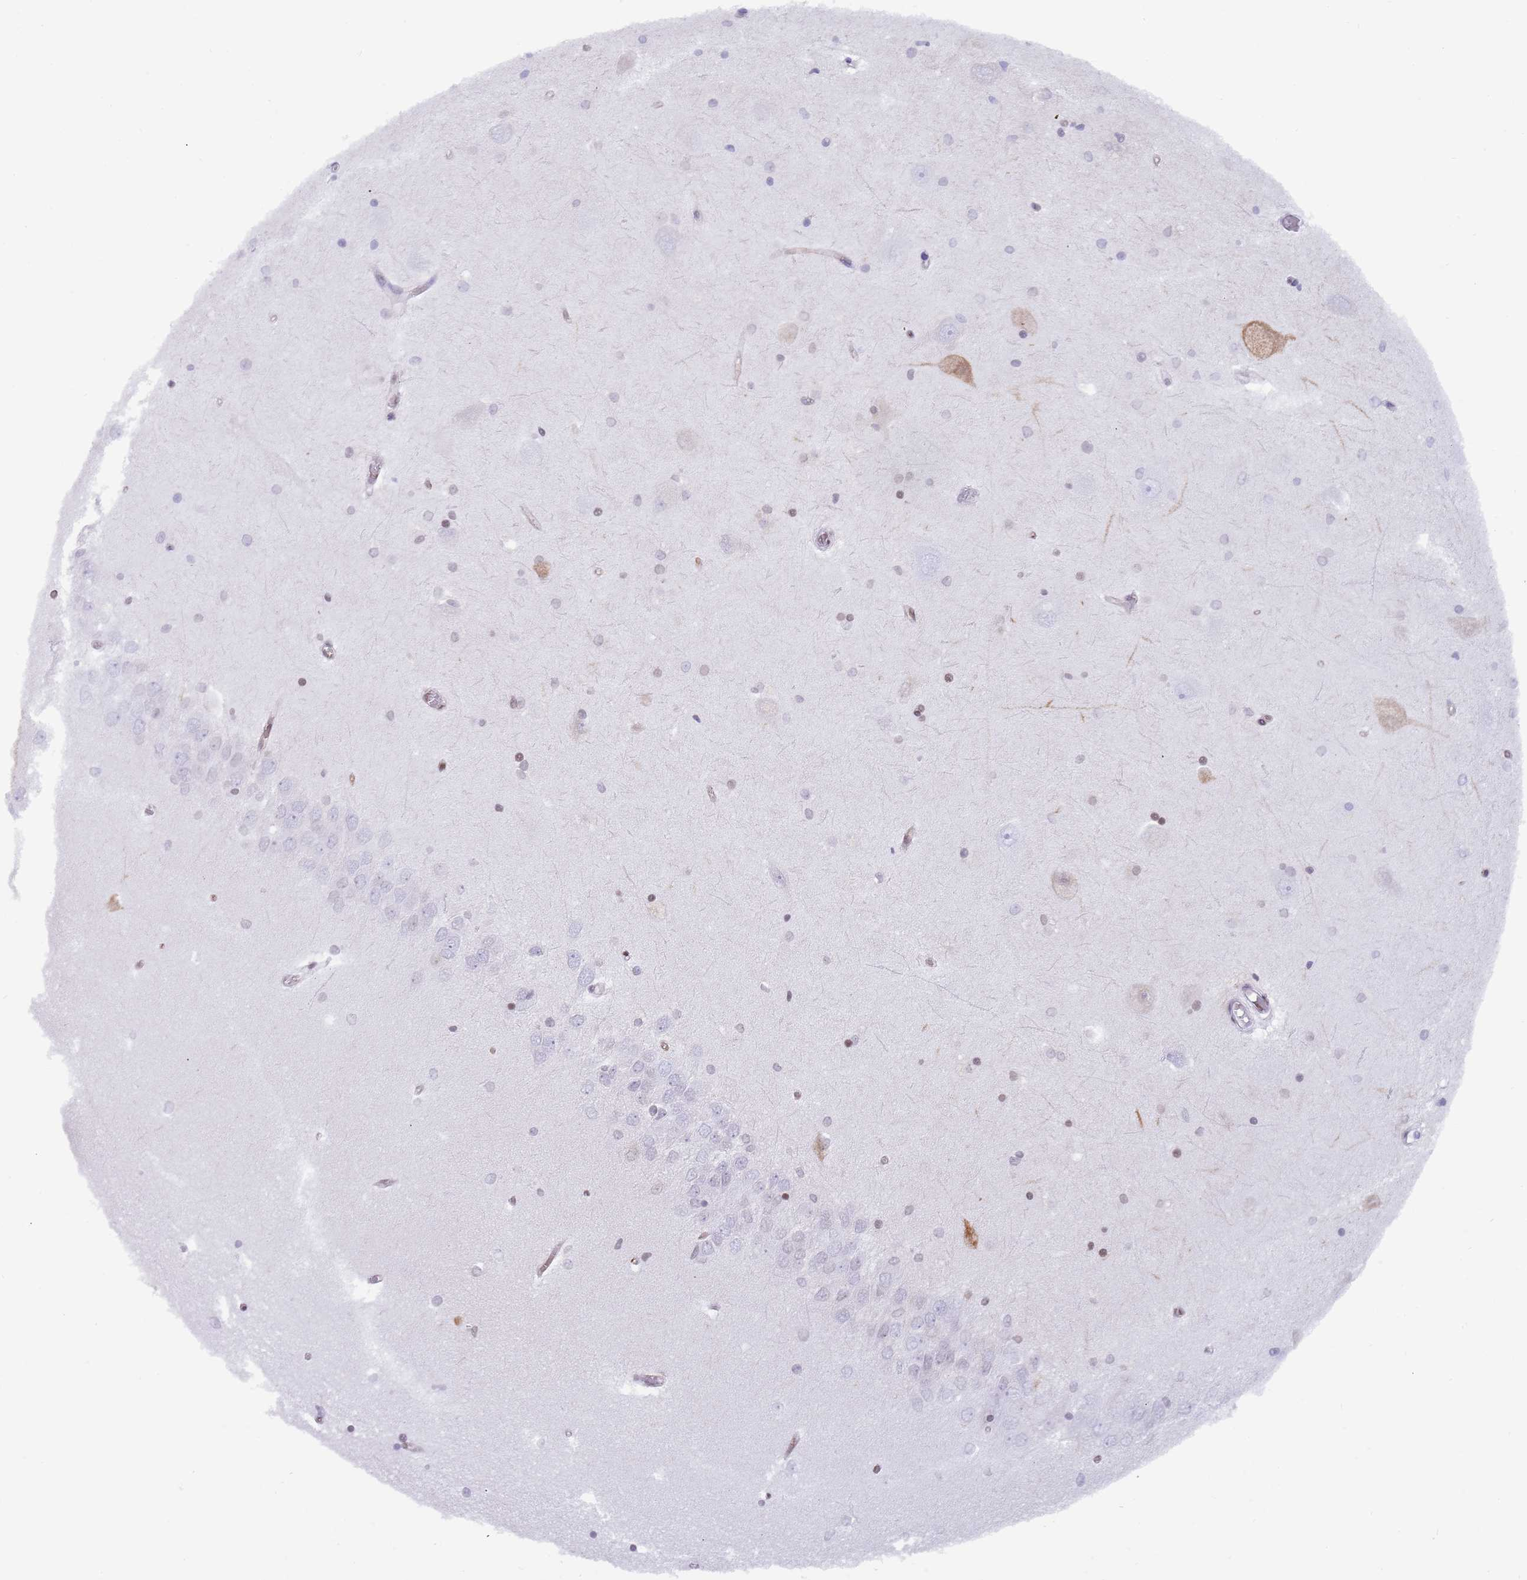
{"staining": {"intensity": "moderate", "quantity": "<25%", "location": "nuclear"}, "tissue": "hippocampus", "cell_type": "Glial cells", "image_type": "normal", "snomed": [{"axis": "morphology", "description": "Normal tissue, NOS"}, {"axis": "topography", "description": "Hippocampus"}], "caption": "A low amount of moderate nuclear expression is present in about <25% of glial cells in benign hippocampus.", "gene": "ENSG00000285547", "patient": {"sex": "male", "age": 45}}